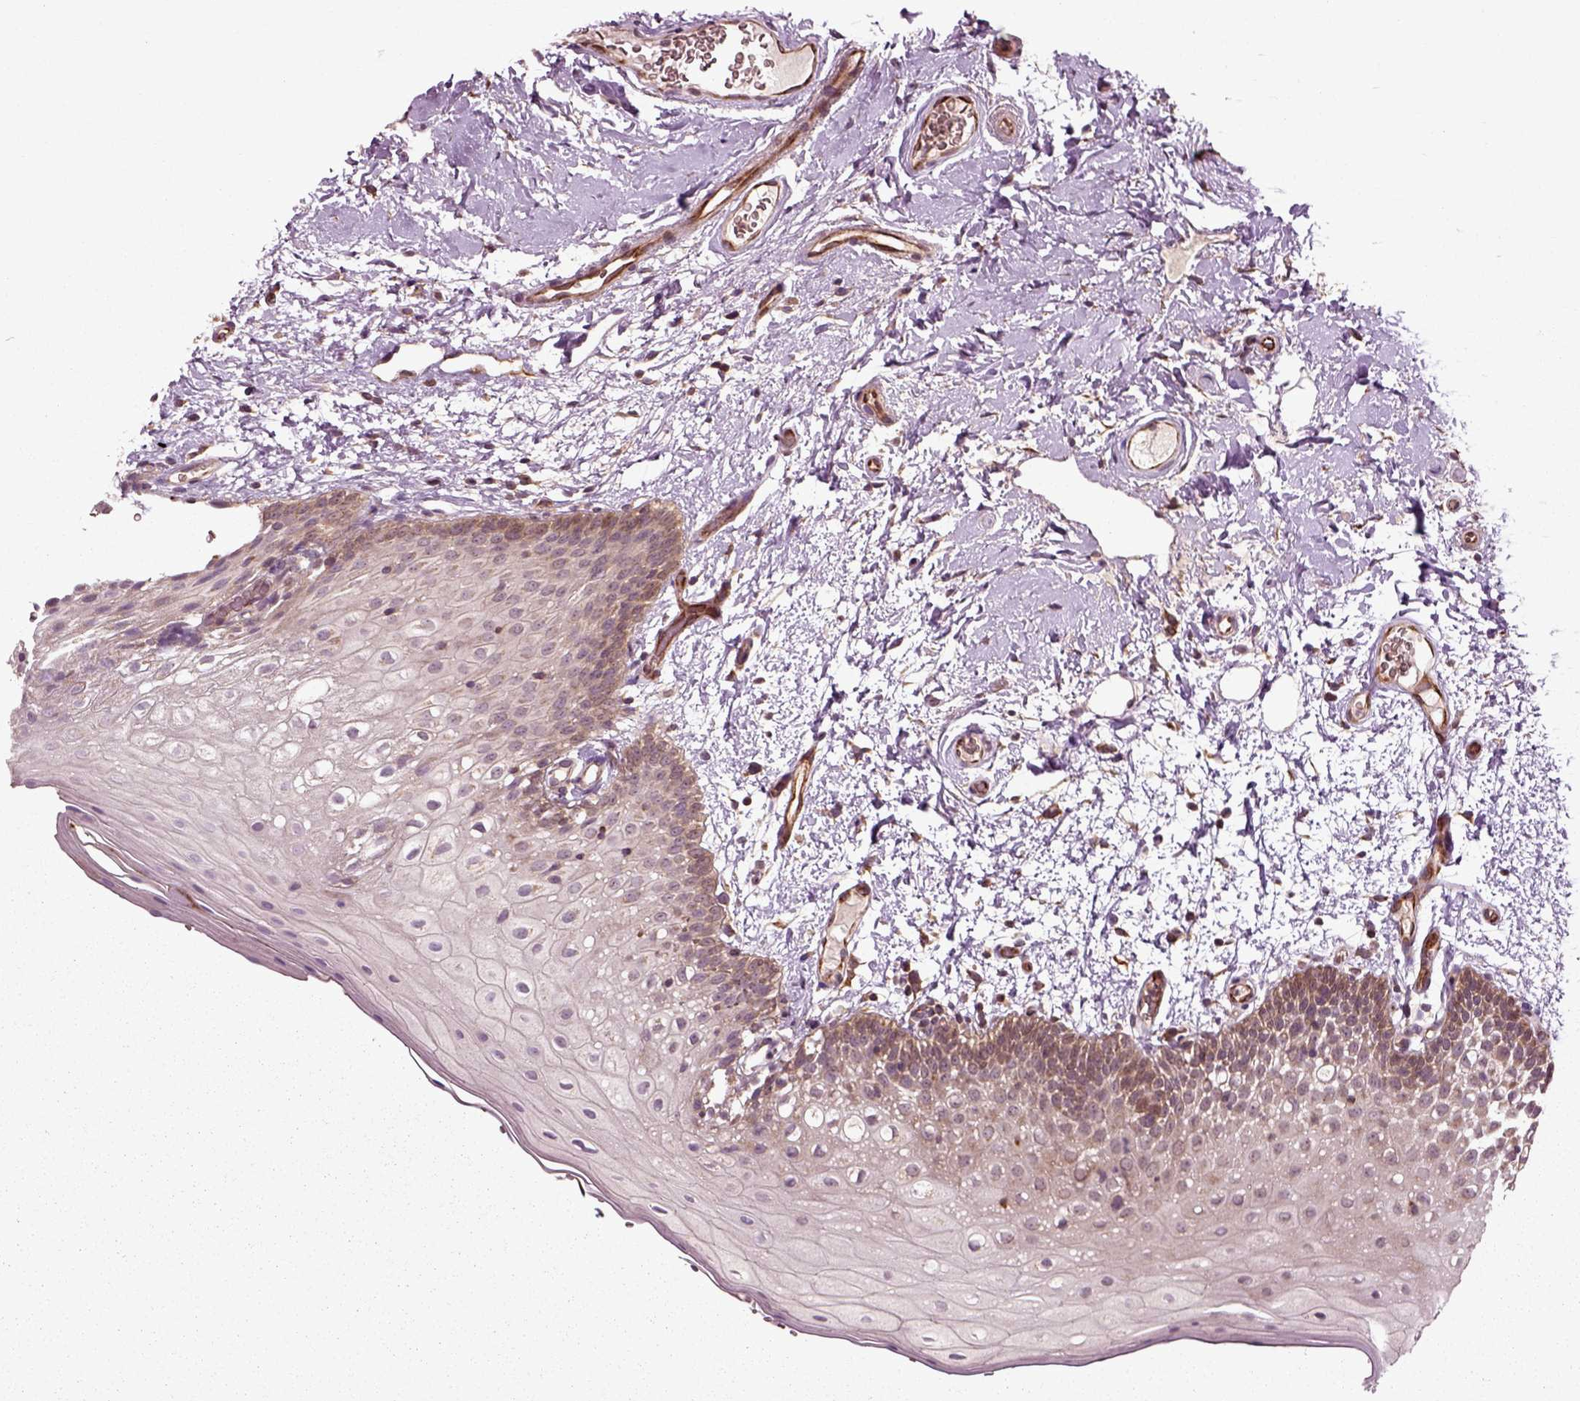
{"staining": {"intensity": "strong", "quantity": "<25%", "location": "cytoplasmic/membranous"}, "tissue": "oral mucosa", "cell_type": "Squamous epithelial cells", "image_type": "normal", "snomed": [{"axis": "morphology", "description": "Normal tissue, NOS"}, {"axis": "morphology", "description": "Squamous cell carcinoma, NOS"}, {"axis": "topography", "description": "Oral tissue"}, {"axis": "topography", "description": "Head-Neck"}], "caption": "Immunohistochemical staining of normal human oral mucosa demonstrates <25% levels of strong cytoplasmic/membranous protein expression in about <25% of squamous epithelial cells.", "gene": "PLCD3", "patient": {"sex": "male", "age": 69}}